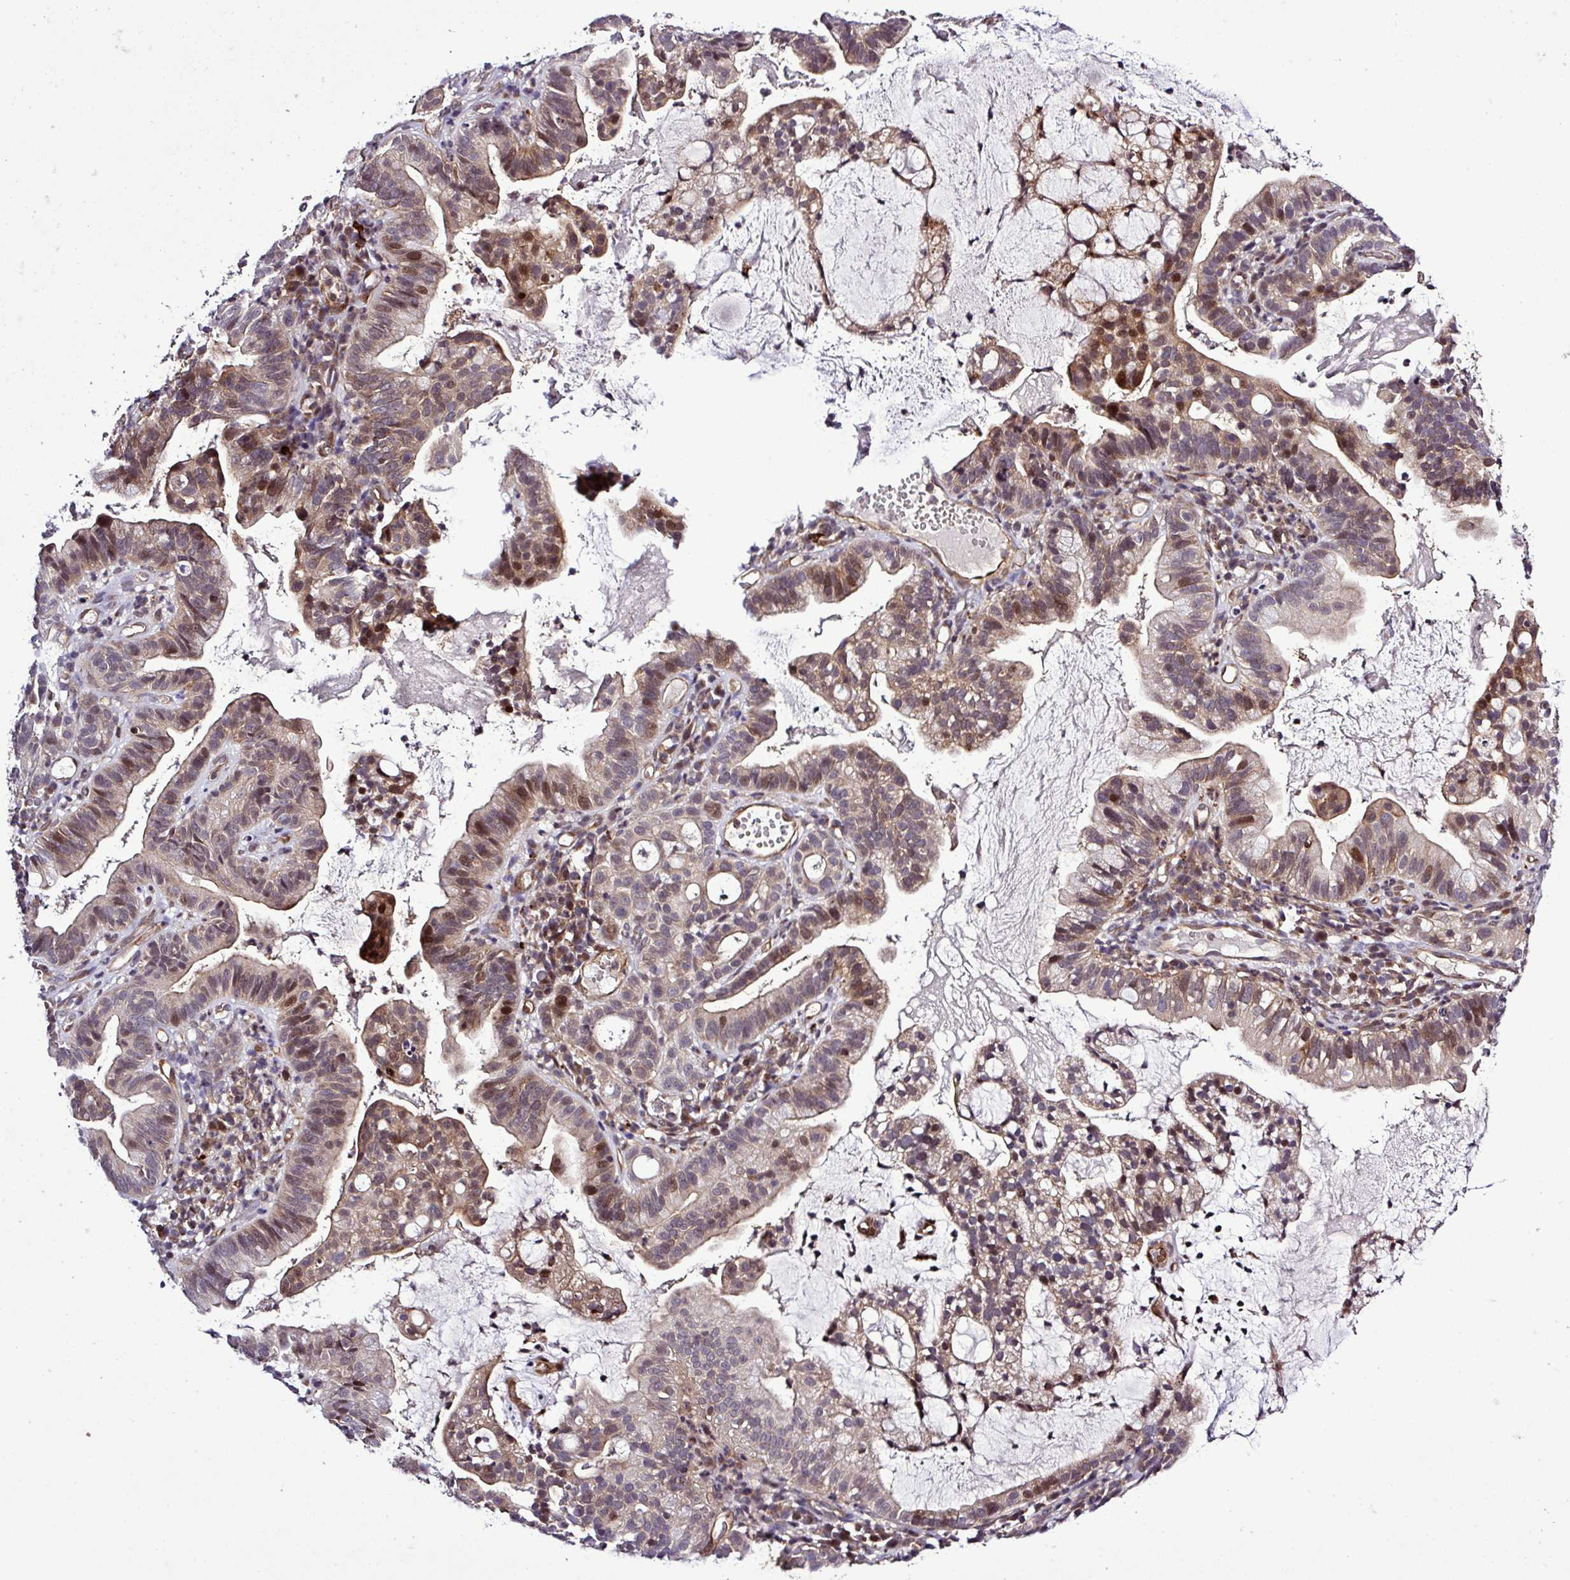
{"staining": {"intensity": "moderate", "quantity": ">75%", "location": "cytoplasmic/membranous,nuclear"}, "tissue": "cervical cancer", "cell_type": "Tumor cells", "image_type": "cancer", "snomed": [{"axis": "morphology", "description": "Adenocarcinoma, NOS"}, {"axis": "topography", "description": "Cervix"}], "caption": "Moderate cytoplasmic/membranous and nuclear positivity for a protein is identified in about >75% of tumor cells of cervical cancer (adenocarcinoma) using immunohistochemistry (IHC).", "gene": "CARHSP1", "patient": {"sex": "female", "age": 41}}